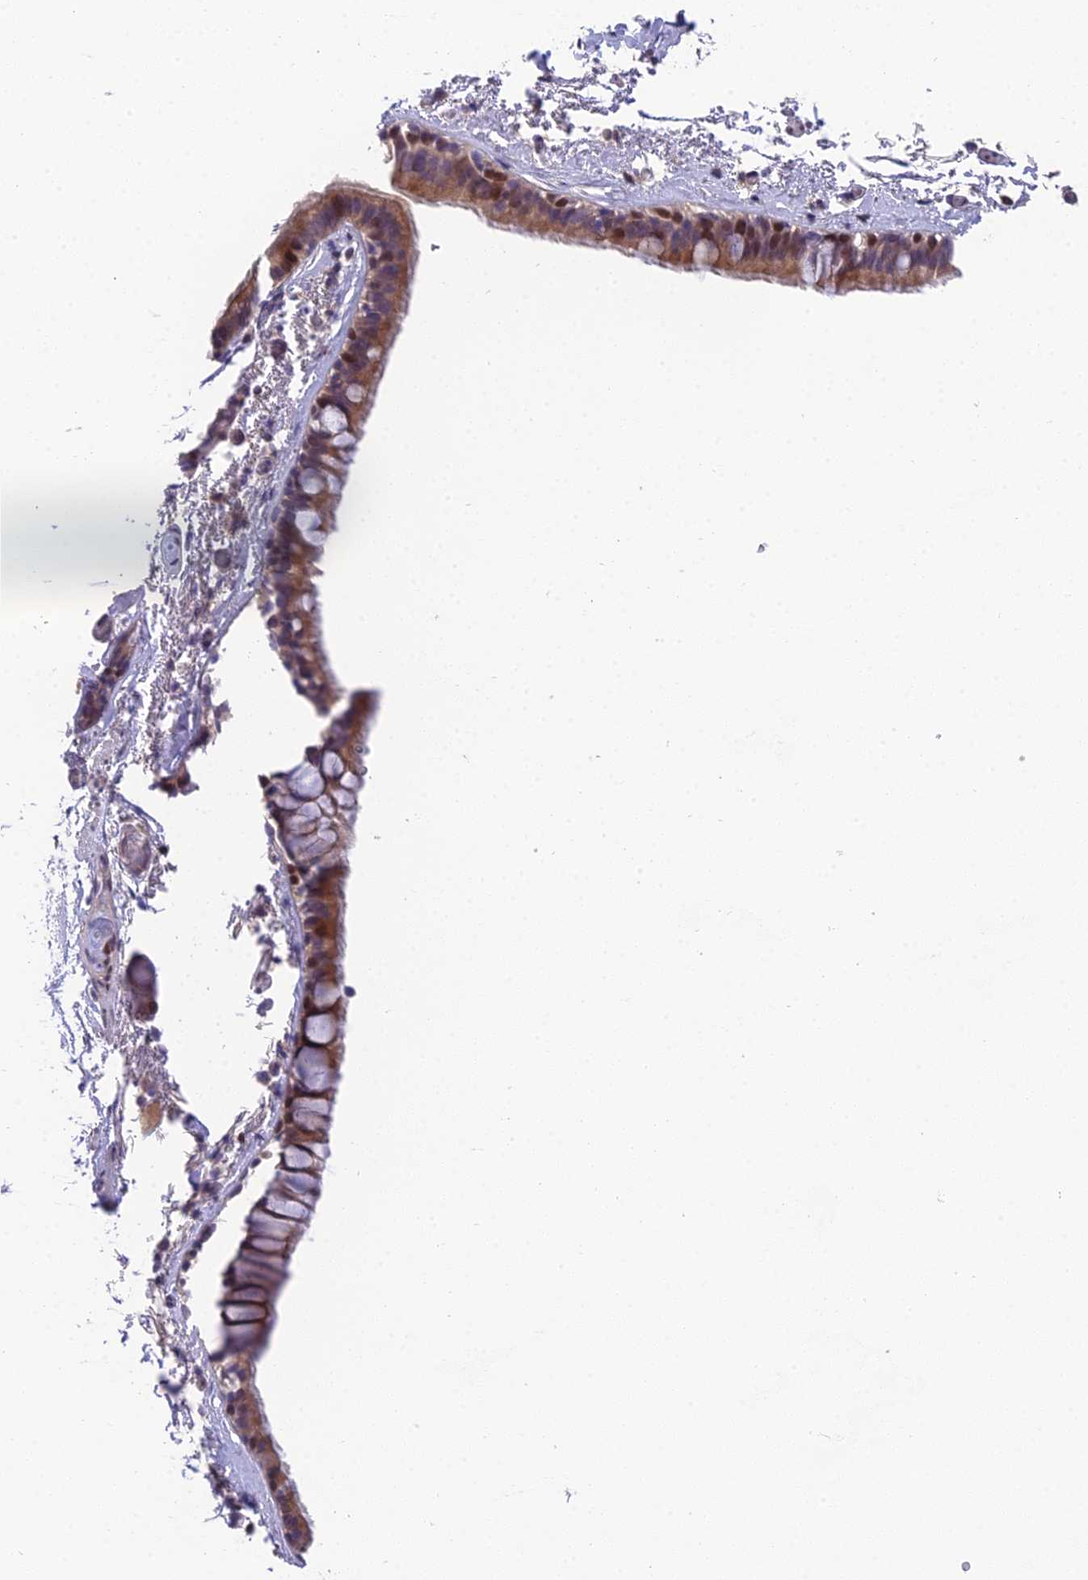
{"staining": {"intensity": "moderate", "quantity": "25%-75%", "location": "cytoplasmic/membranous,nuclear"}, "tissue": "bronchus", "cell_type": "Respiratory epithelial cells", "image_type": "normal", "snomed": [{"axis": "morphology", "description": "Normal tissue, NOS"}, {"axis": "topography", "description": "Cartilage tissue"}], "caption": "A histopathology image of bronchus stained for a protein exhibits moderate cytoplasmic/membranous,nuclear brown staining in respiratory epithelial cells.", "gene": "PUS10", "patient": {"sex": "male", "age": 63}}